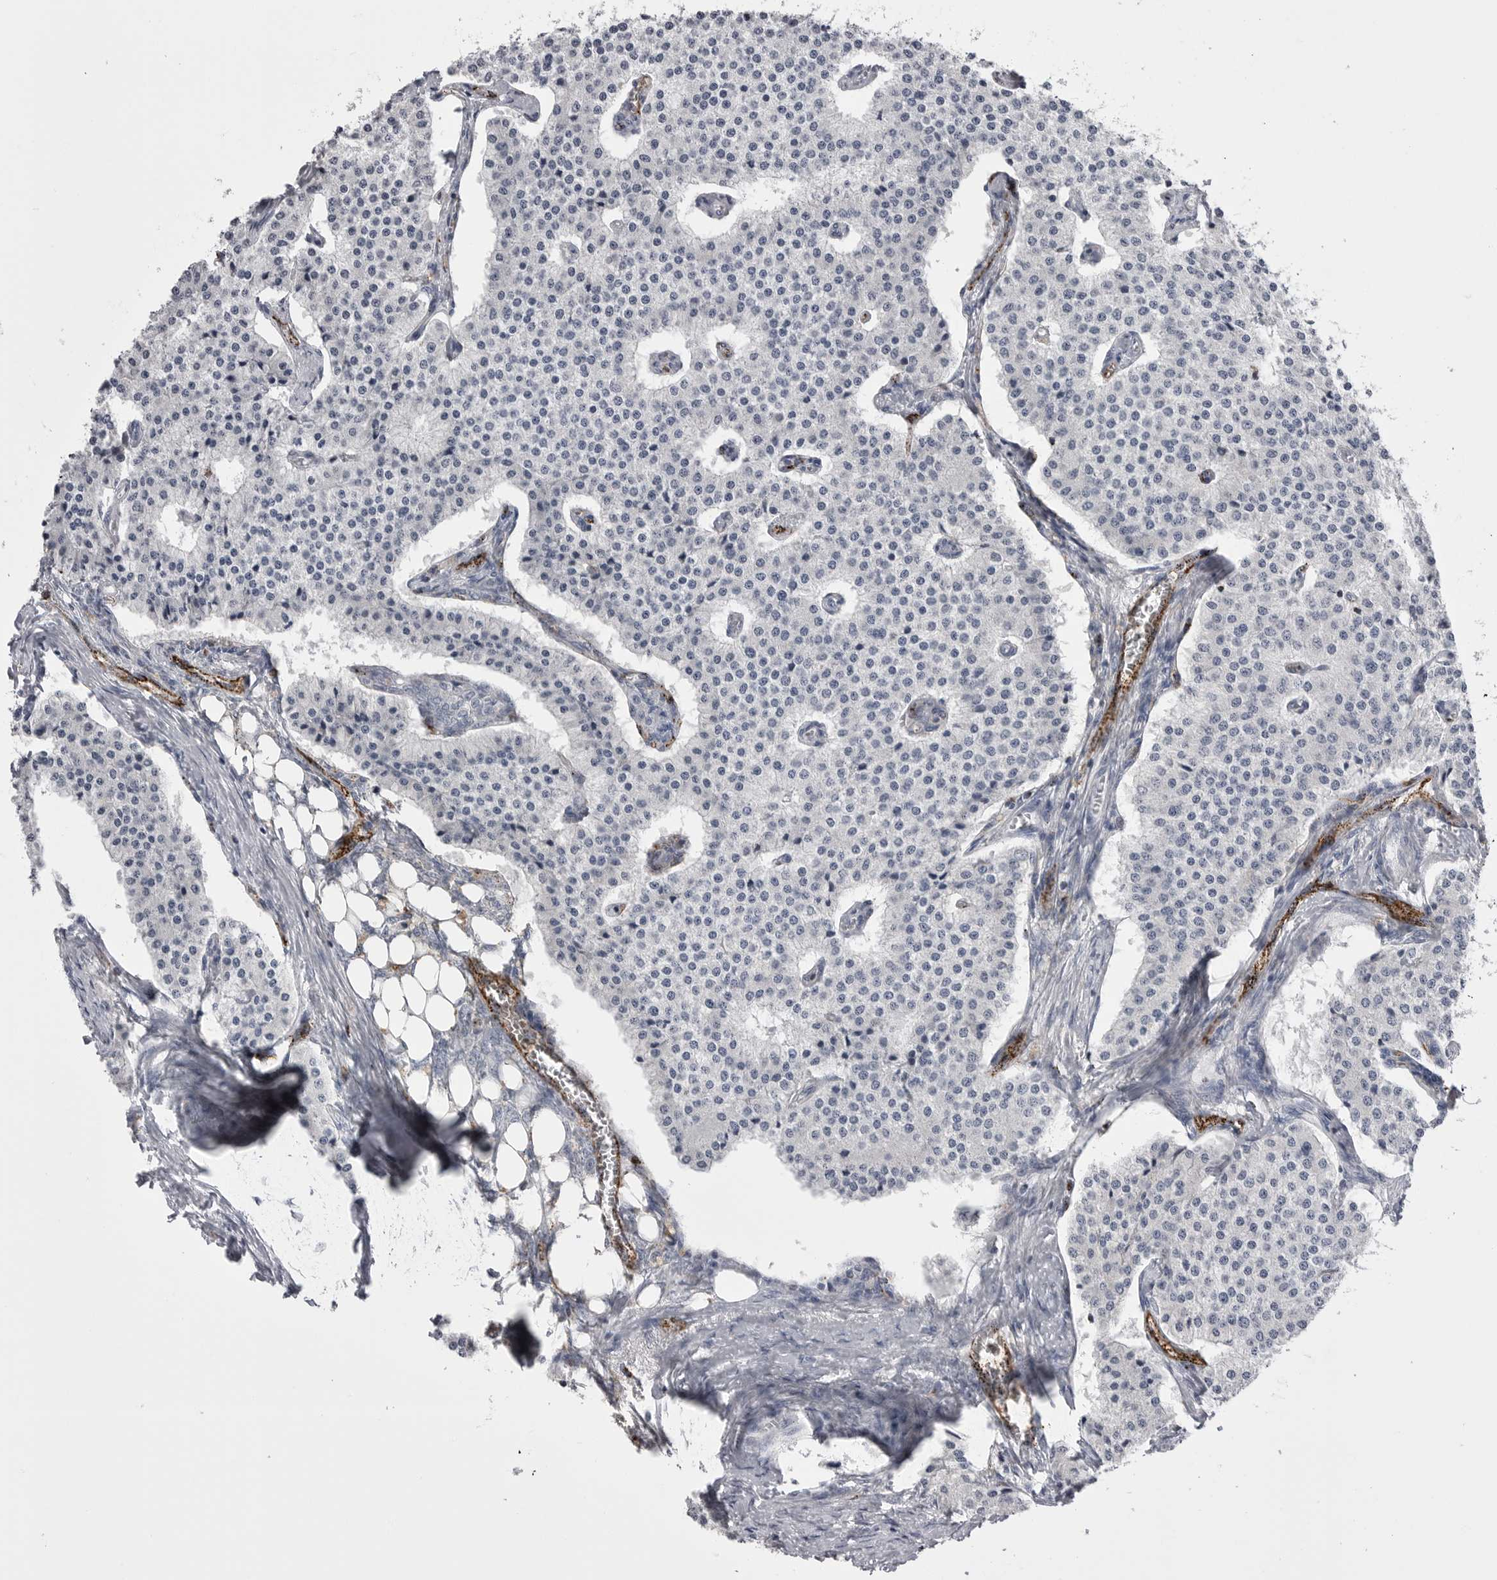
{"staining": {"intensity": "negative", "quantity": "none", "location": "none"}, "tissue": "carcinoid", "cell_type": "Tumor cells", "image_type": "cancer", "snomed": [{"axis": "morphology", "description": "Carcinoid, malignant, NOS"}, {"axis": "topography", "description": "Colon"}], "caption": "Tumor cells show no significant protein positivity in malignant carcinoid.", "gene": "PSPN", "patient": {"sex": "female", "age": 52}}